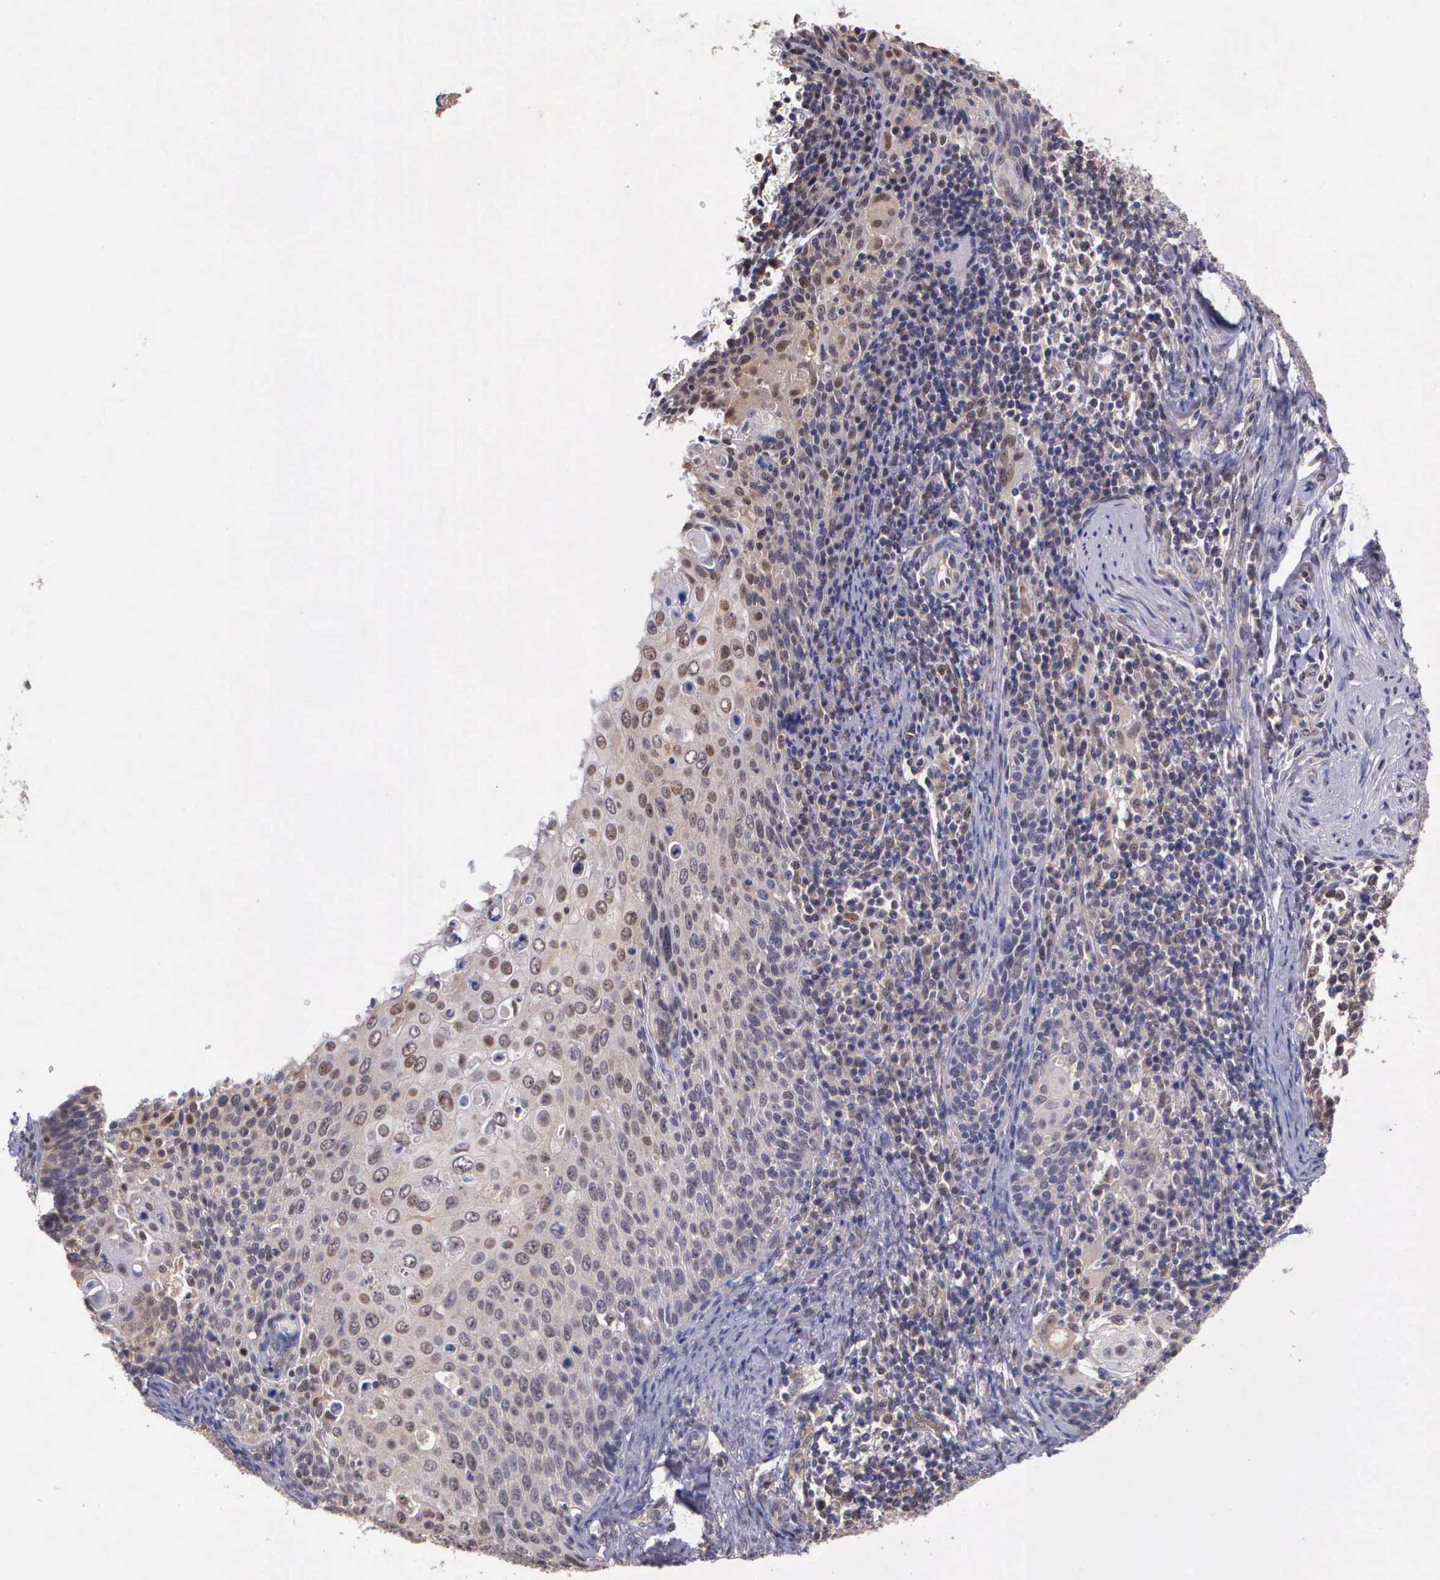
{"staining": {"intensity": "weak", "quantity": "25%-75%", "location": "cytoplasmic/membranous"}, "tissue": "cervical cancer", "cell_type": "Tumor cells", "image_type": "cancer", "snomed": [{"axis": "morphology", "description": "Squamous cell carcinoma, NOS"}, {"axis": "topography", "description": "Cervix"}], "caption": "About 25%-75% of tumor cells in human cervical cancer (squamous cell carcinoma) reveal weak cytoplasmic/membranous protein staining as visualized by brown immunohistochemical staining.", "gene": "PSMC1", "patient": {"sex": "female", "age": 33}}